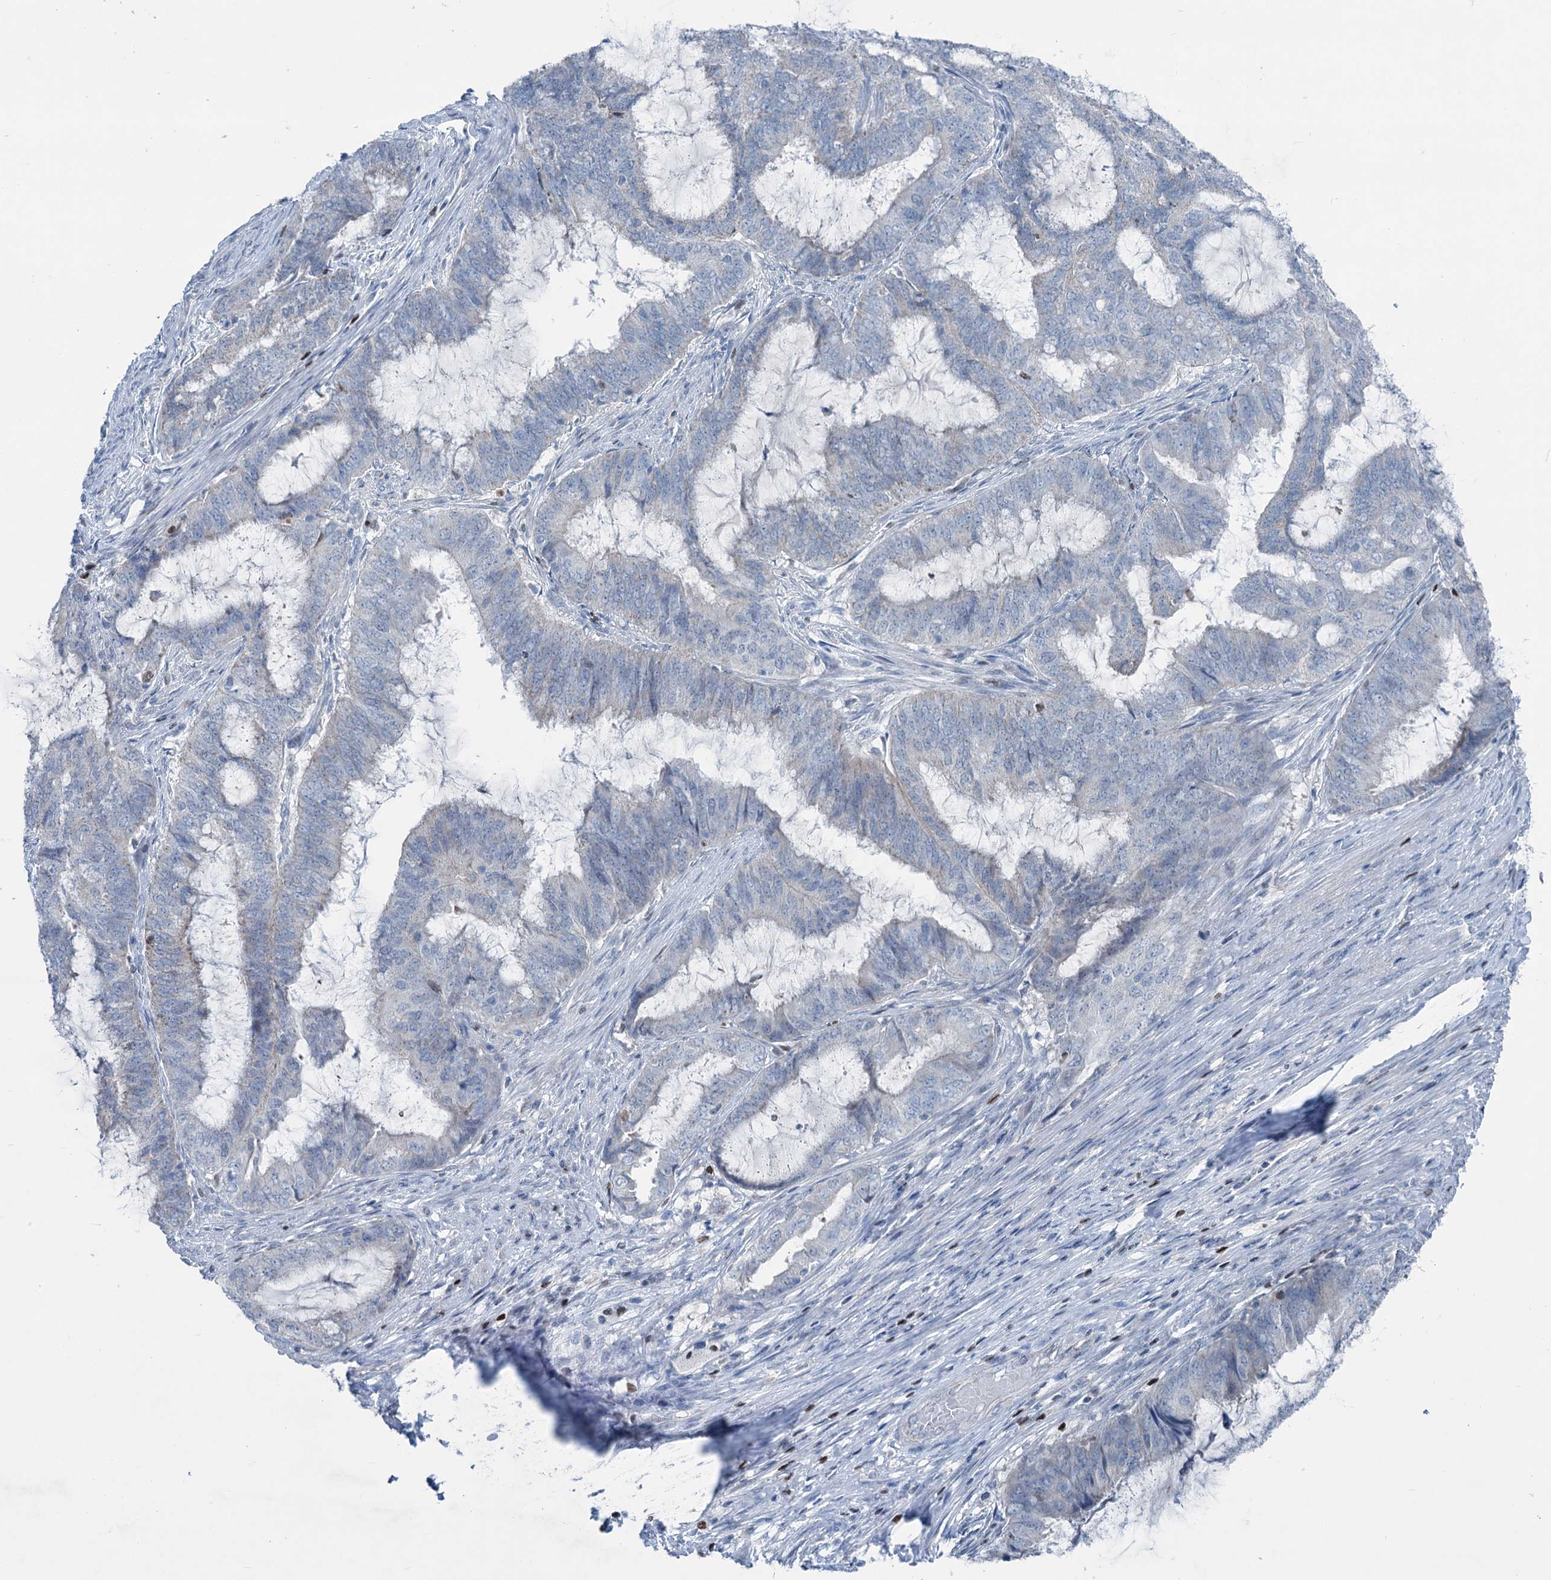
{"staining": {"intensity": "negative", "quantity": "none", "location": "none"}, "tissue": "endometrial cancer", "cell_type": "Tumor cells", "image_type": "cancer", "snomed": [{"axis": "morphology", "description": "Adenocarcinoma, NOS"}, {"axis": "topography", "description": "Endometrium"}], "caption": "Tumor cells show no significant staining in endometrial adenocarcinoma. Nuclei are stained in blue.", "gene": "ELP4", "patient": {"sex": "female", "age": 51}}